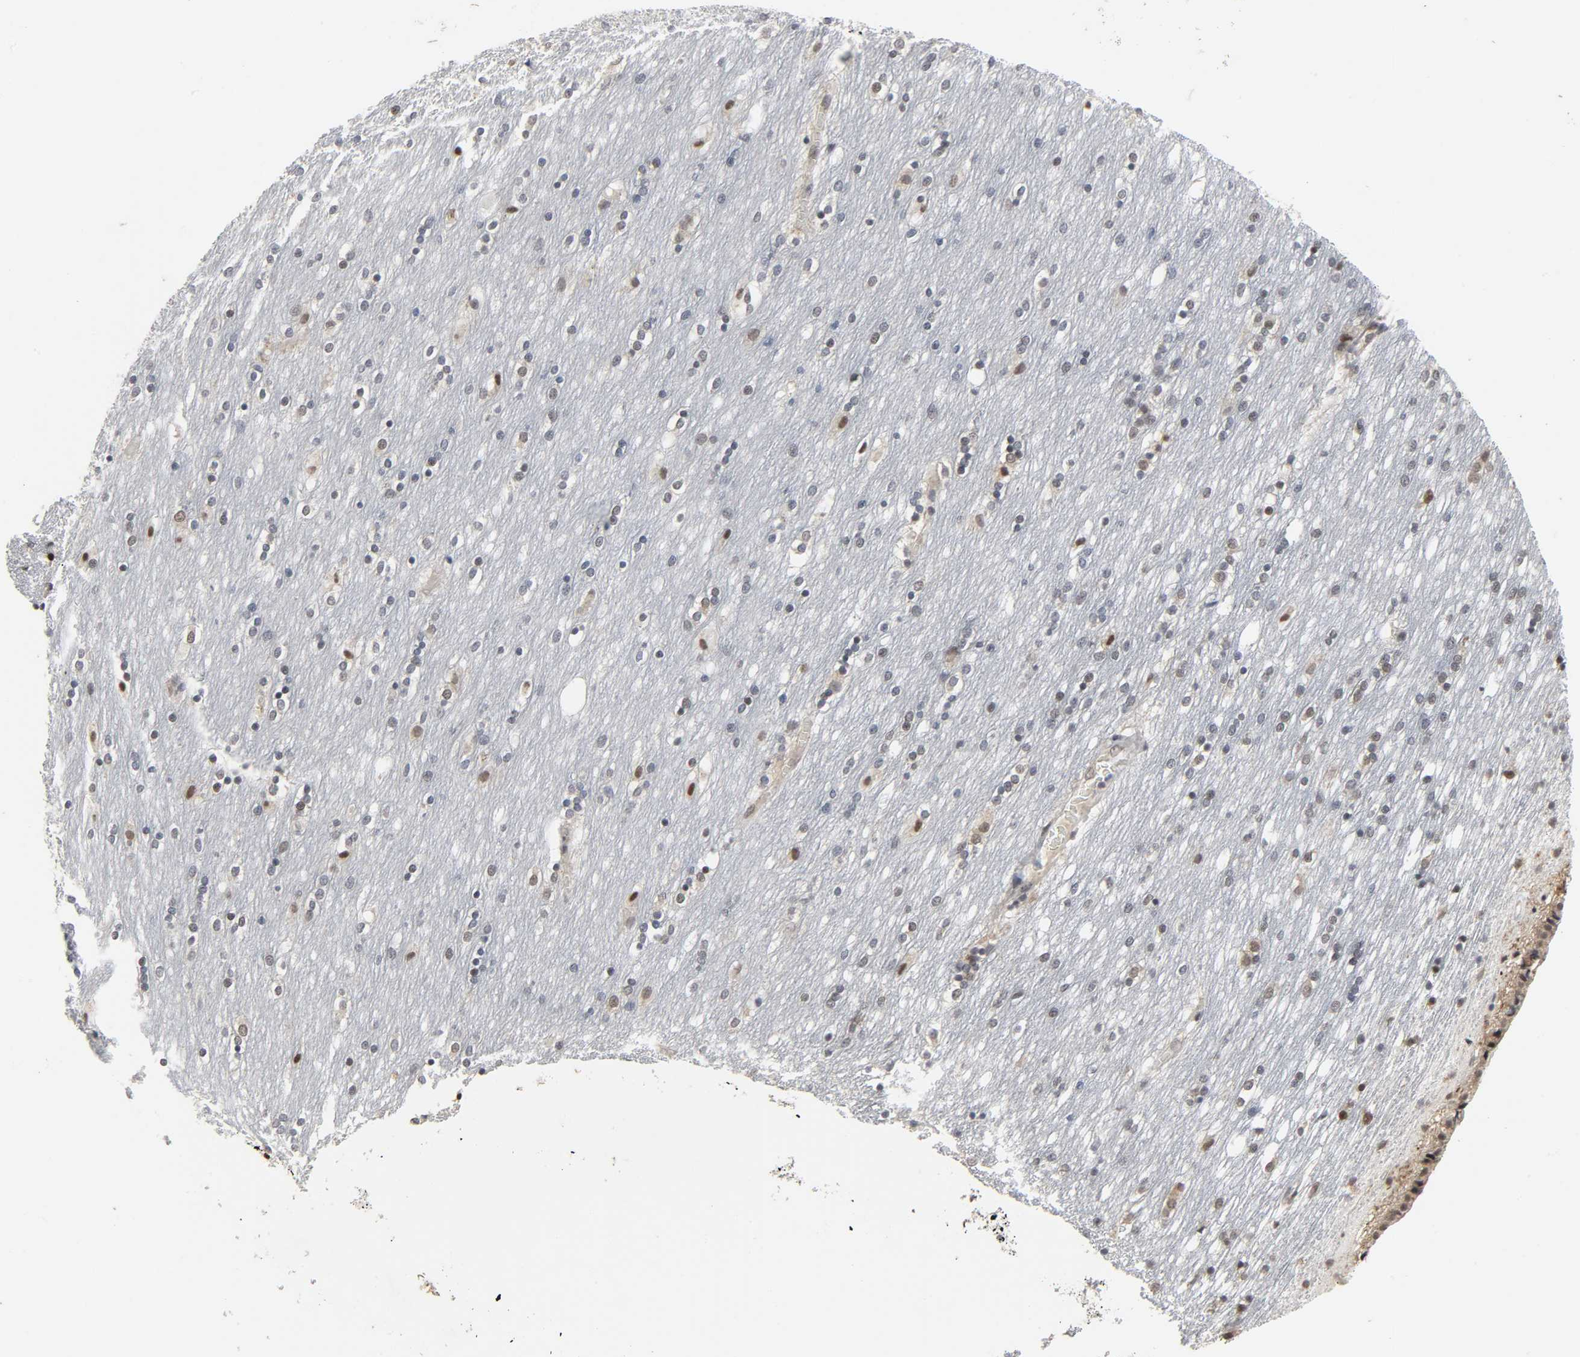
{"staining": {"intensity": "negative", "quantity": "none", "location": "none"}, "tissue": "caudate", "cell_type": "Glial cells", "image_type": "normal", "snomed": [{"axis": "morphology", "description": "Normal tissue, NOS"}, {"axis": "topography", "description": "Lateral ventricle wall"}], "caption": "IHC micrograph of normal caudate: caudate stained with DAB (3,3'-diaminobenzidine) displays no significant protein expression in glial cells.", "gene": "MUC1", "patient": {"sex": "female", "age": 54}}